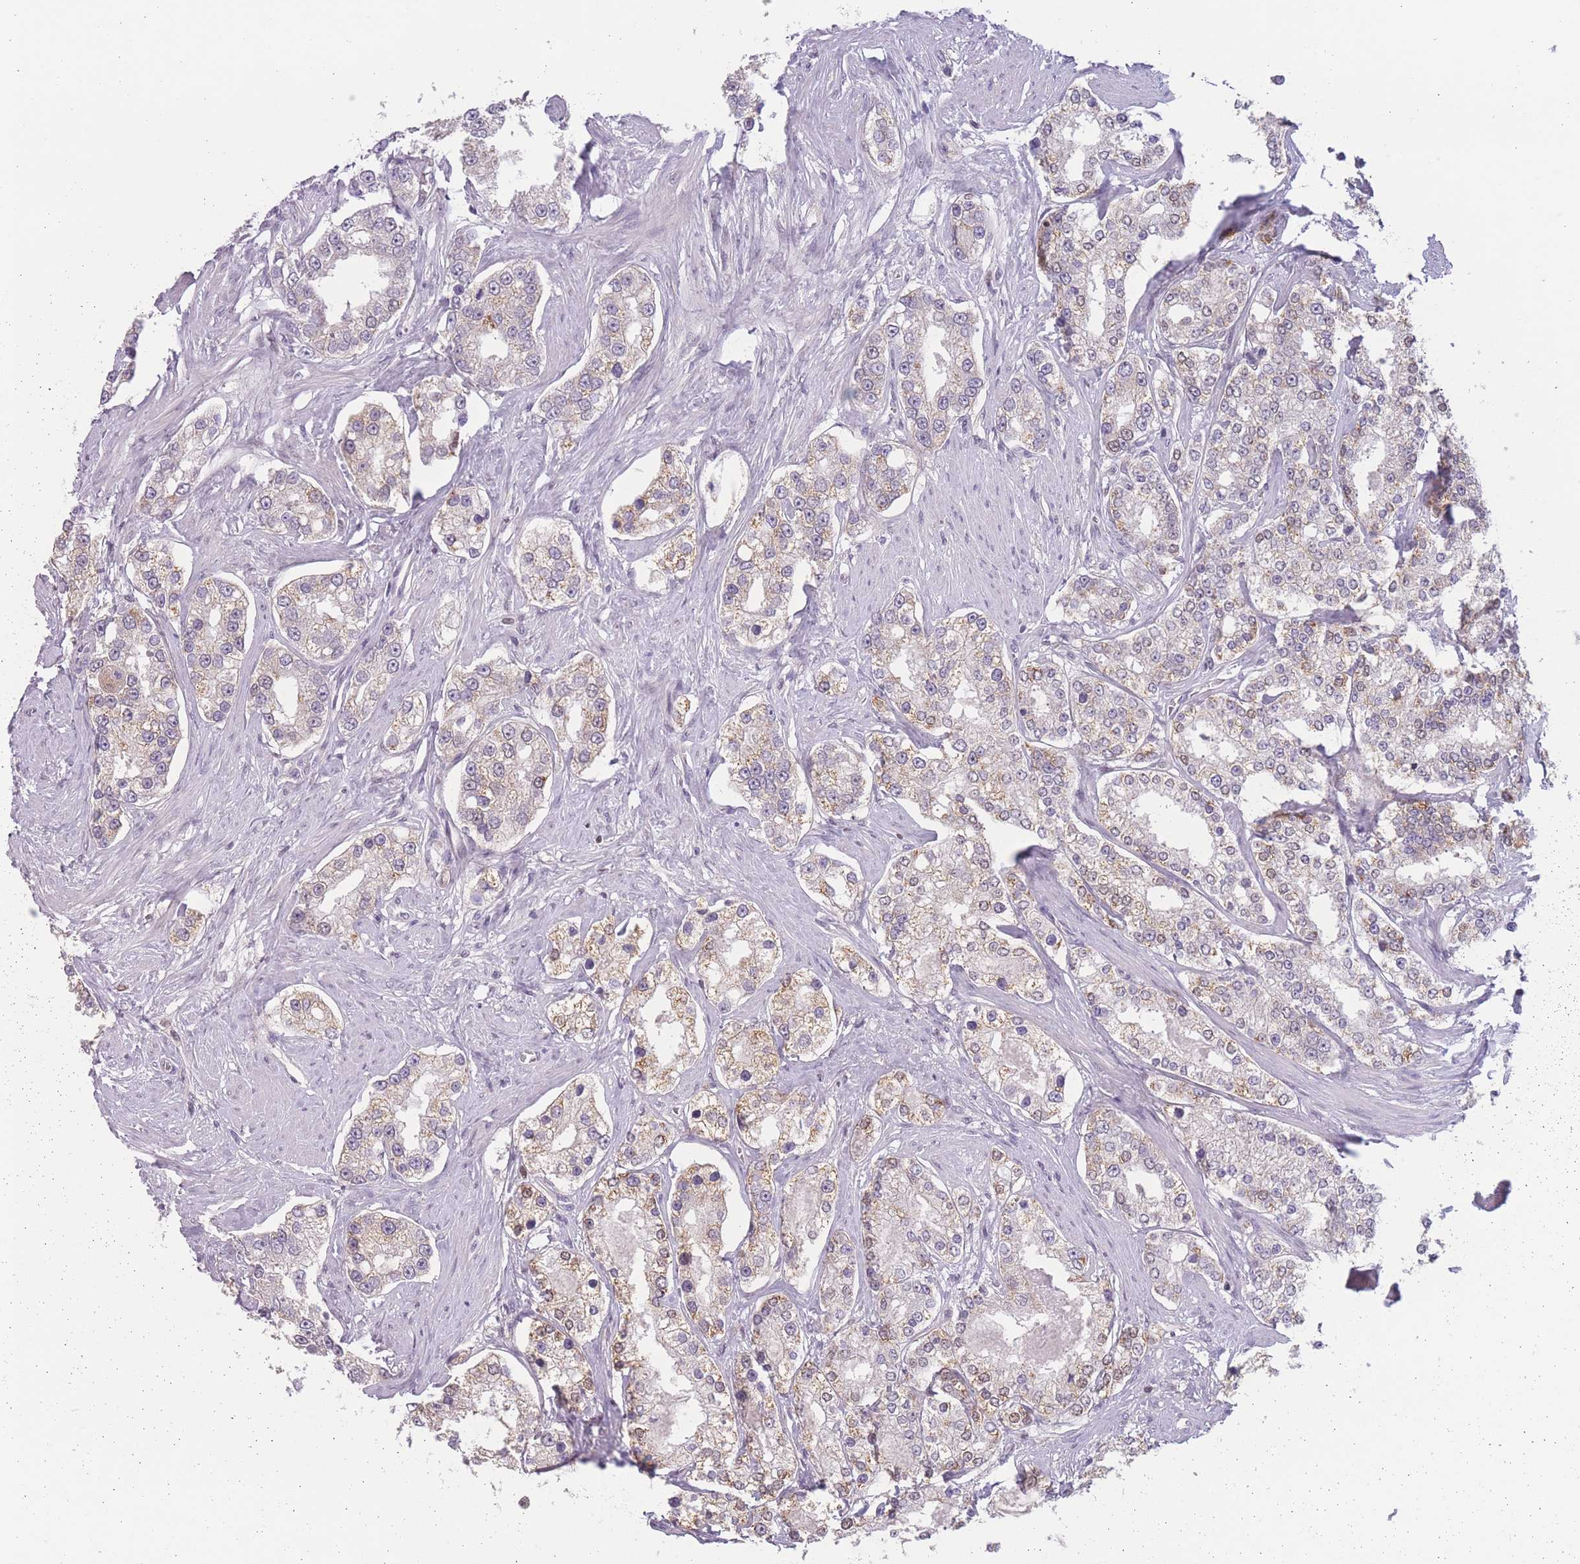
{"staining": {"intensity": "weak", "quantity": "25%-75%", "location": "nuclear"}, "tissue": "prostate cancer", "cell_type": "Tumor cells", "image_type": "cancer", "snomed": [{"axis": "morphology", "description": "Normal tissue, NOS"}, {"axis": "morphology", "description": "Adenocarcinoma, High grade"}, {"axis": "topography", "description": "Prostate"}], "caption": "Immunohistochemistry micrograph of neoplastic tissue: human adenocarcinoma (high-grade) (prostate) stained using immunohistochemistry exhibits low levels of weak protein expression localized specifically in the nuclear of tumor cells, appearing as a nuclear brown color.", "gene": "ZNF439", "patient": {"sex": "male", "age": 83}}